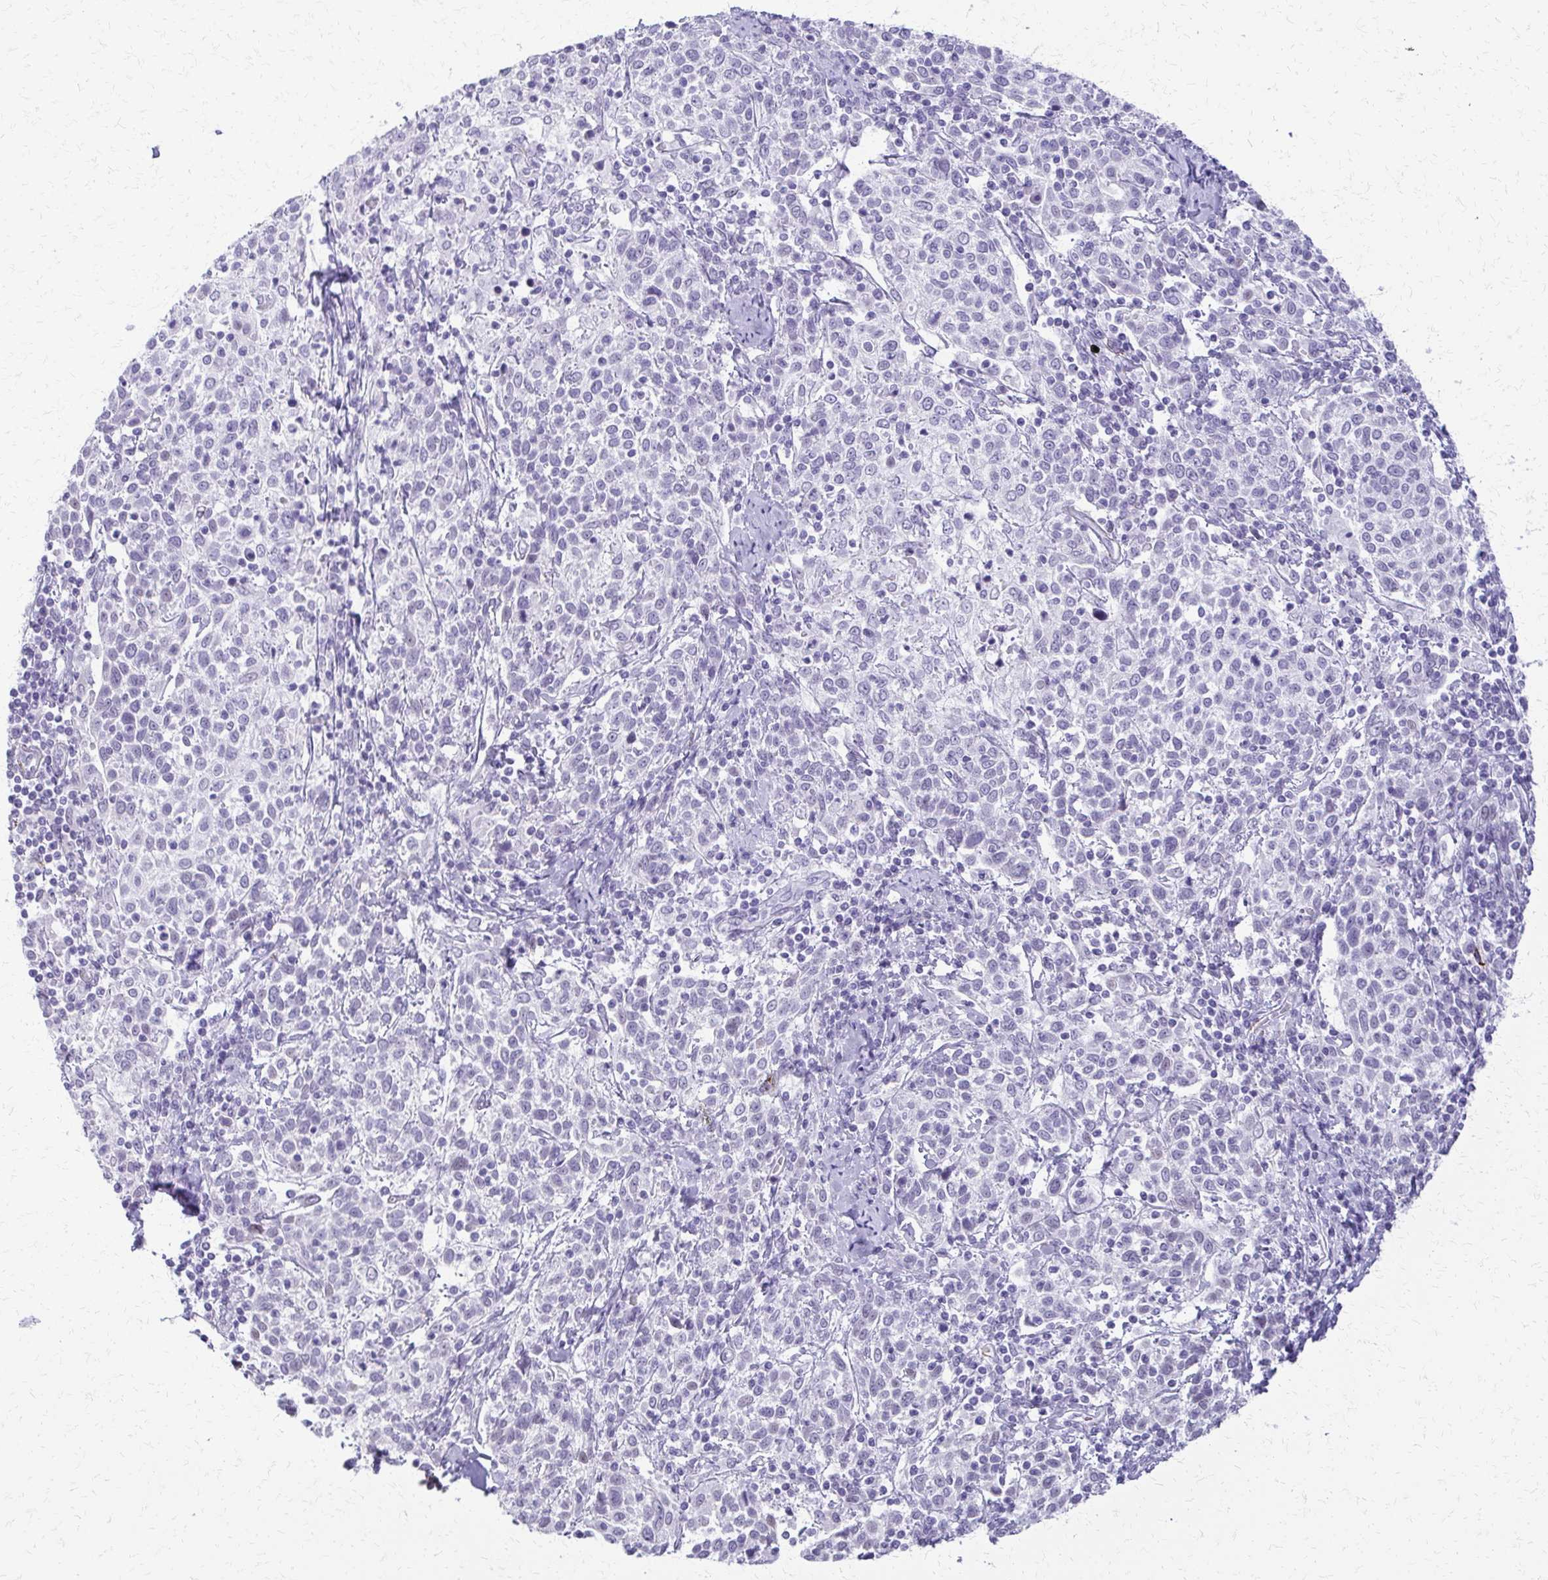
{"staining": {"intensity": "negative", "quantity": "none", "location": "none"}, "tissue": "cervical cancer", "cell_type": "Tumor cells", "image_type": "cancer", "snomed": [{"axis": "morphology", "description": "Squamous cell carcinoma, NOS"}, {"axis": "topography", "description": "Cervix"}], "caption": "IHC photomicrograph of human cervical cancer stained for a protein (brown), which exhibits no expression in tumor cells.", "gene": "FAM162B", "patient": {"sex": "female", "age": 61}}